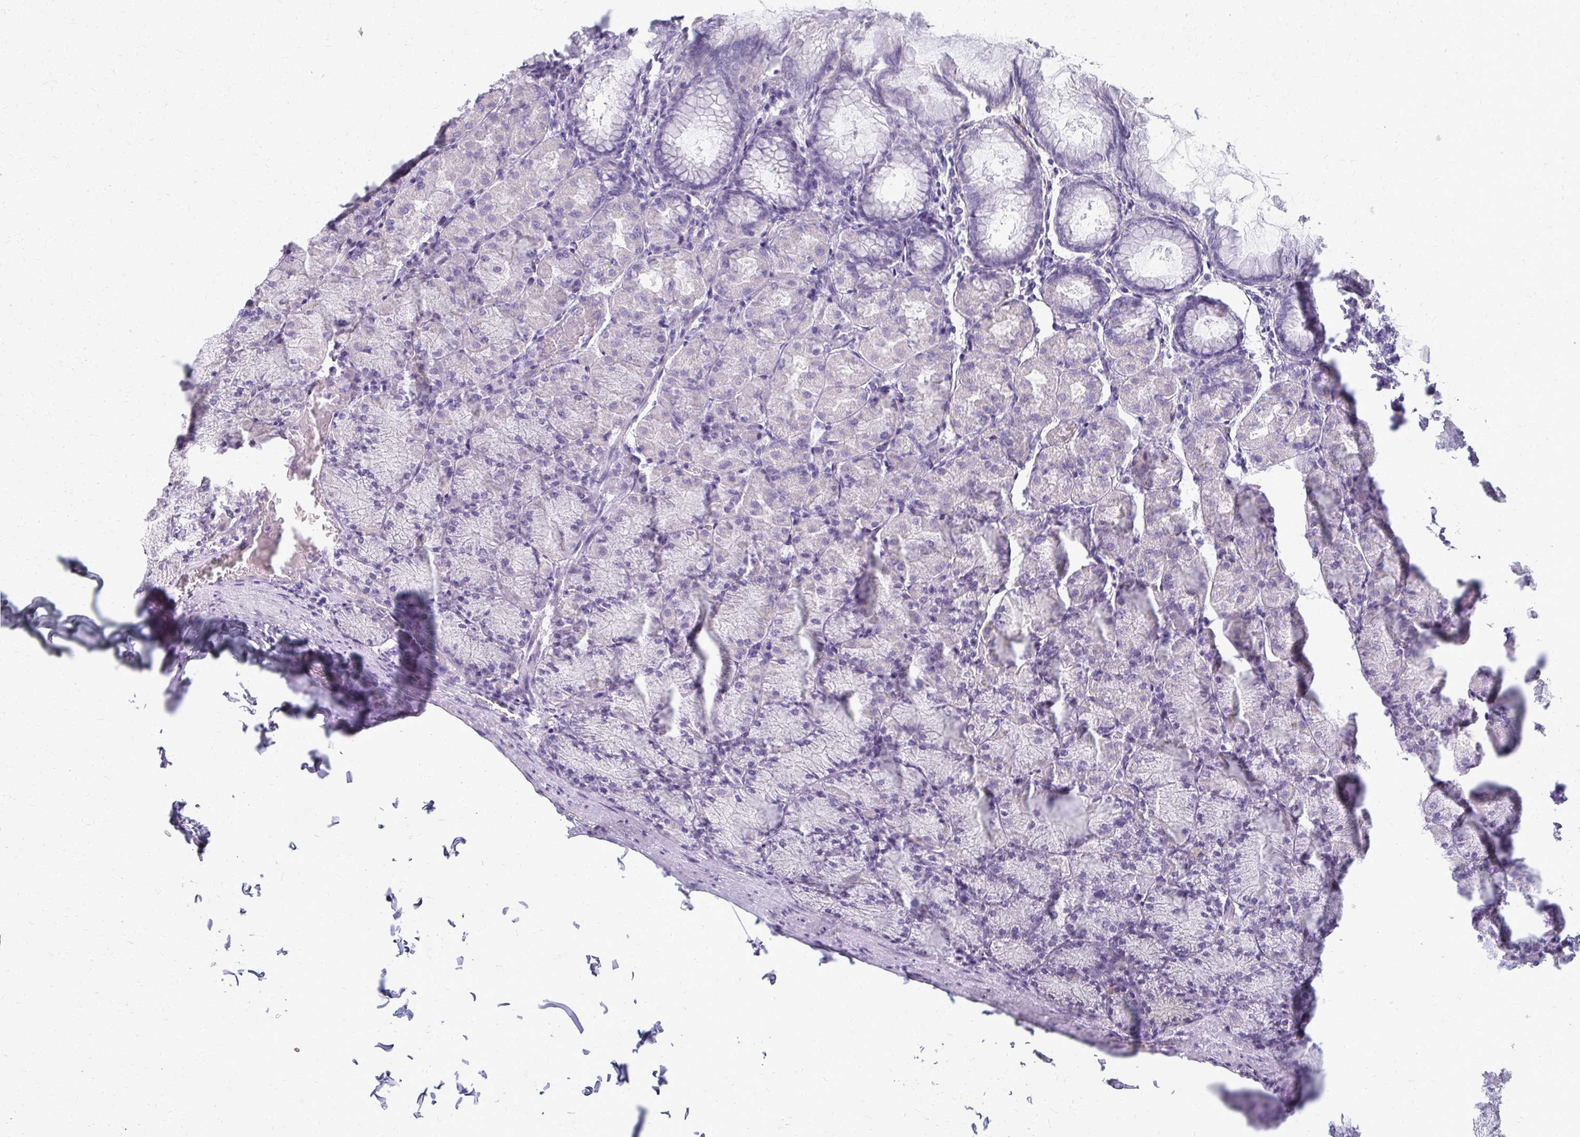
{"staining": {"intensity": "negative", "quantity": "none", "location": "none"}, "tissue": "stomach", "cell_type": "Glandular cells", "image_type": "normal", "snomed": [{"axis": "morphology", "description": "Normal tissue, NOS"}, {"axis": "topography", "description": "Stomach, upper"}], "caption": "High power microscopy photomicrograph of an IHC photomicrograph of benign stomach, revealing no significant expression in glandular cells. (Stains: DAB immunohistochemistry (IHC) with hematoxylin counter stain, Microscopy: brightfield microscopy at high magnification).", "gene": "ADIPOQ", "patient": {"sex": "female", "age": 56}}